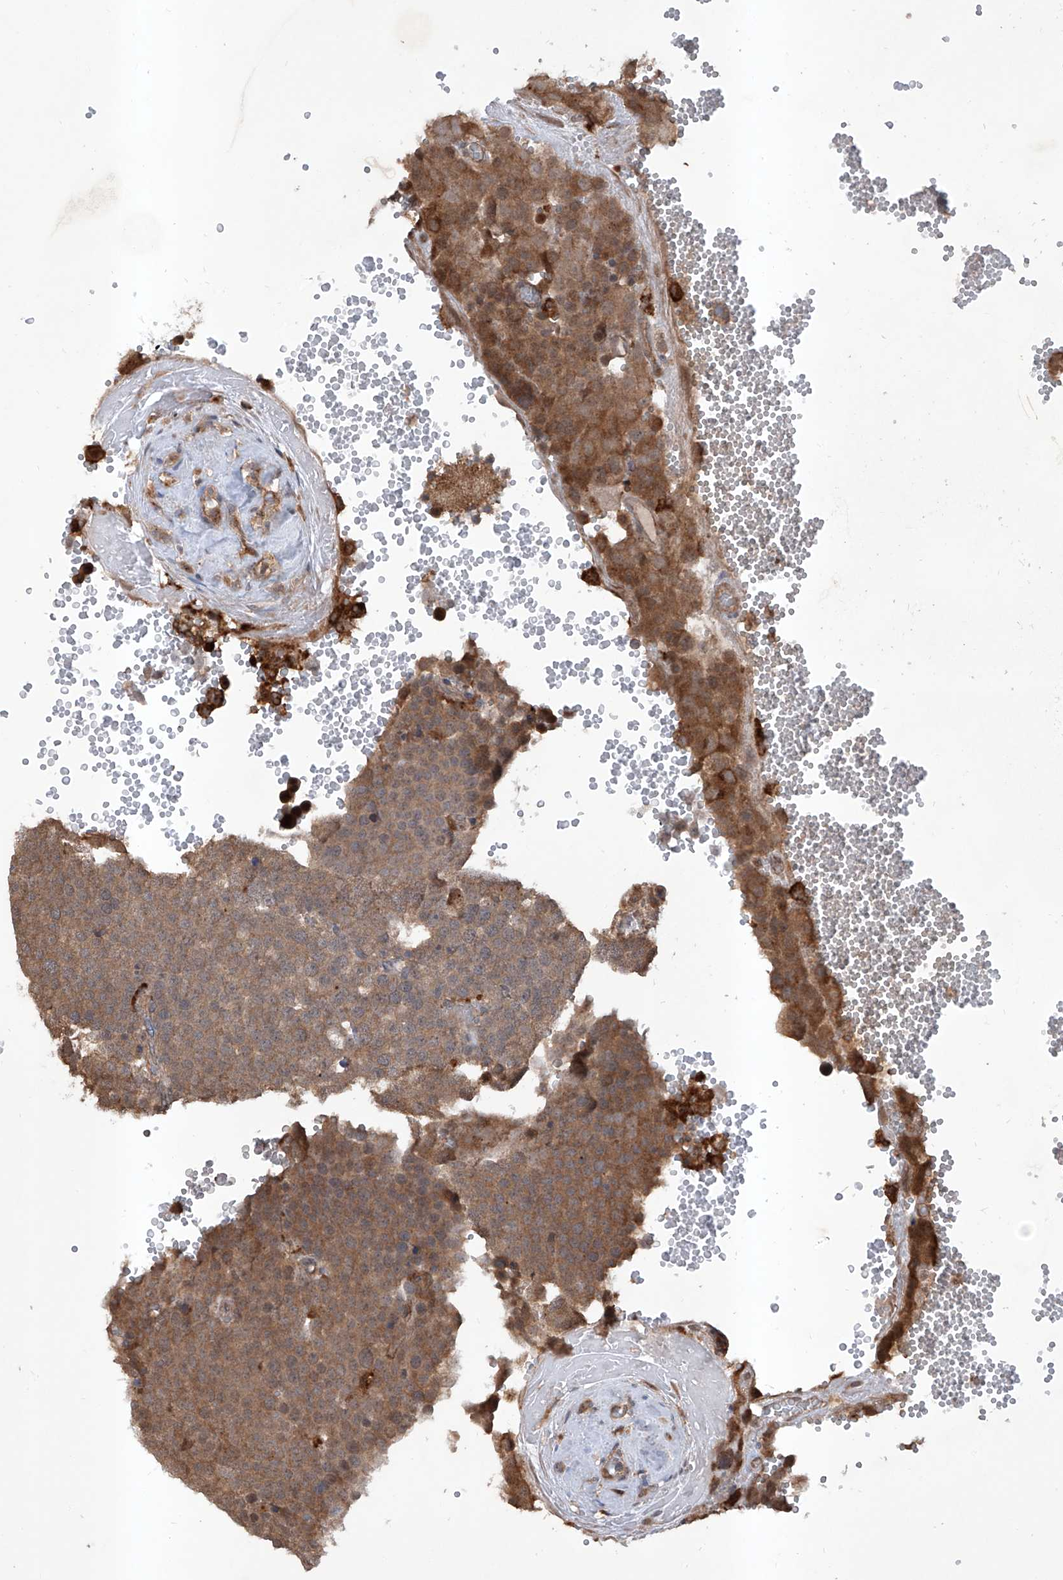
{"staining": {"intensity": "moderate", "quantity": ">75%", "location": "cytoplasmic/membranous"}, "tissue": "testis cancer", "cell_type": "Tumor cells", "image_type": "cancer", "snomed": [{"axis": "morphology", "description": "Seminoma, NOS"}, {"axis": "topography", "description": "Testis"}], "caption": "This photomicrograph reveals immunohistochemistry staining of testis seminoma, with medium moderate cytoplasmic/membranous expression in about >75% of tumor cells.", "gene": "HOXC8", "patient": {"sex": "male", "age": 71}}